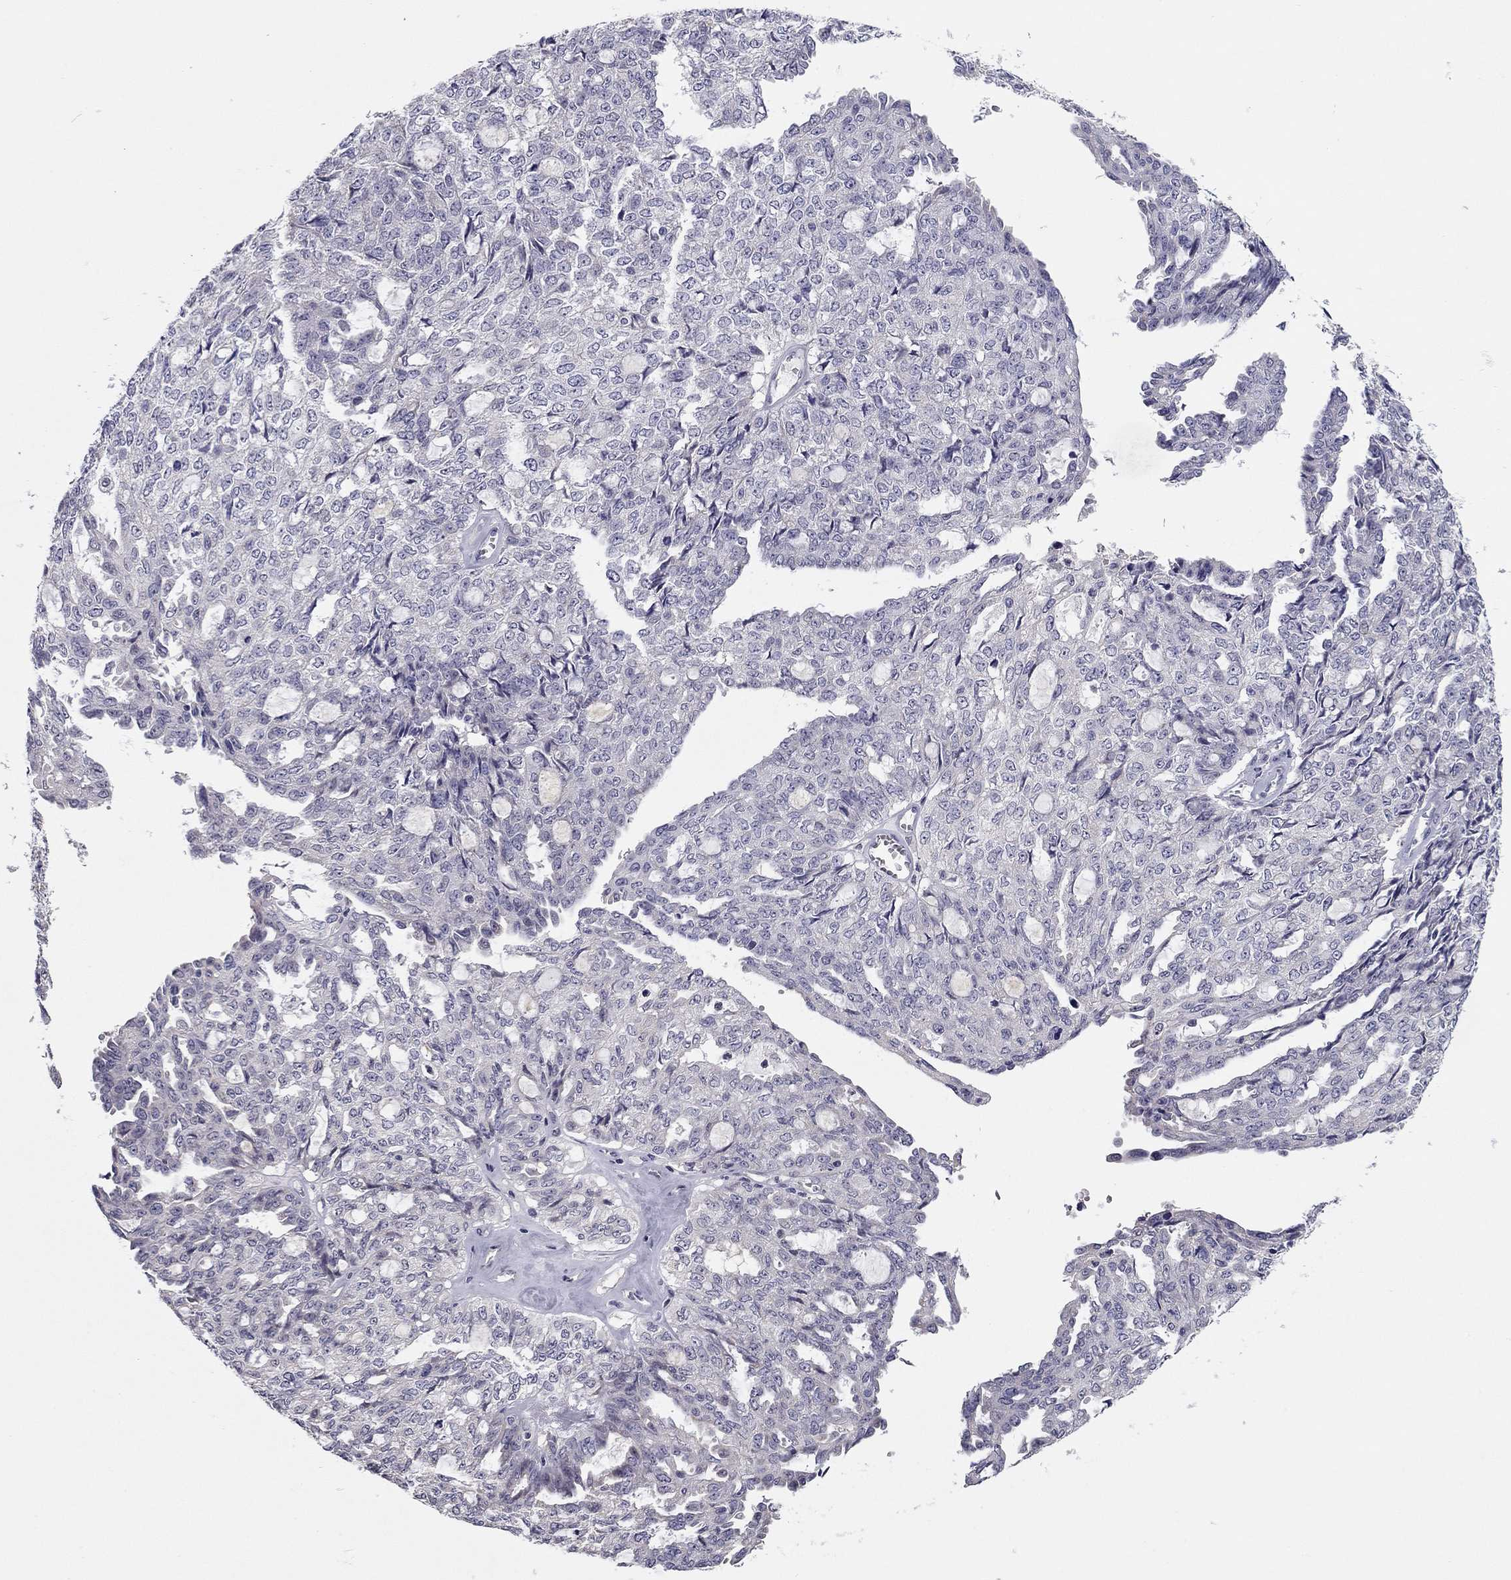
{"staining": {"intensity": "negative", "quantity": "none", "location": "none"}, "tissue": "ovarian cancer", "cell_type": "Tumor cells", "image_type": "cancer", "snomed": [{"axis": "morphology", "description": "Cystadenocarcinoma, serous, NOS"}, {"axis": "topography", "description": "Ovary"}], "caption": "Ovarian serous cystadenocarcinoma was stained to show a protein in brown. There is no significant positivity in tumor cells. (DAB immunohistochemistry (IHC) with hematoxylin counter stain).", "gene": "SCARB1", "patient": {"sex": "female", "age": 71}}